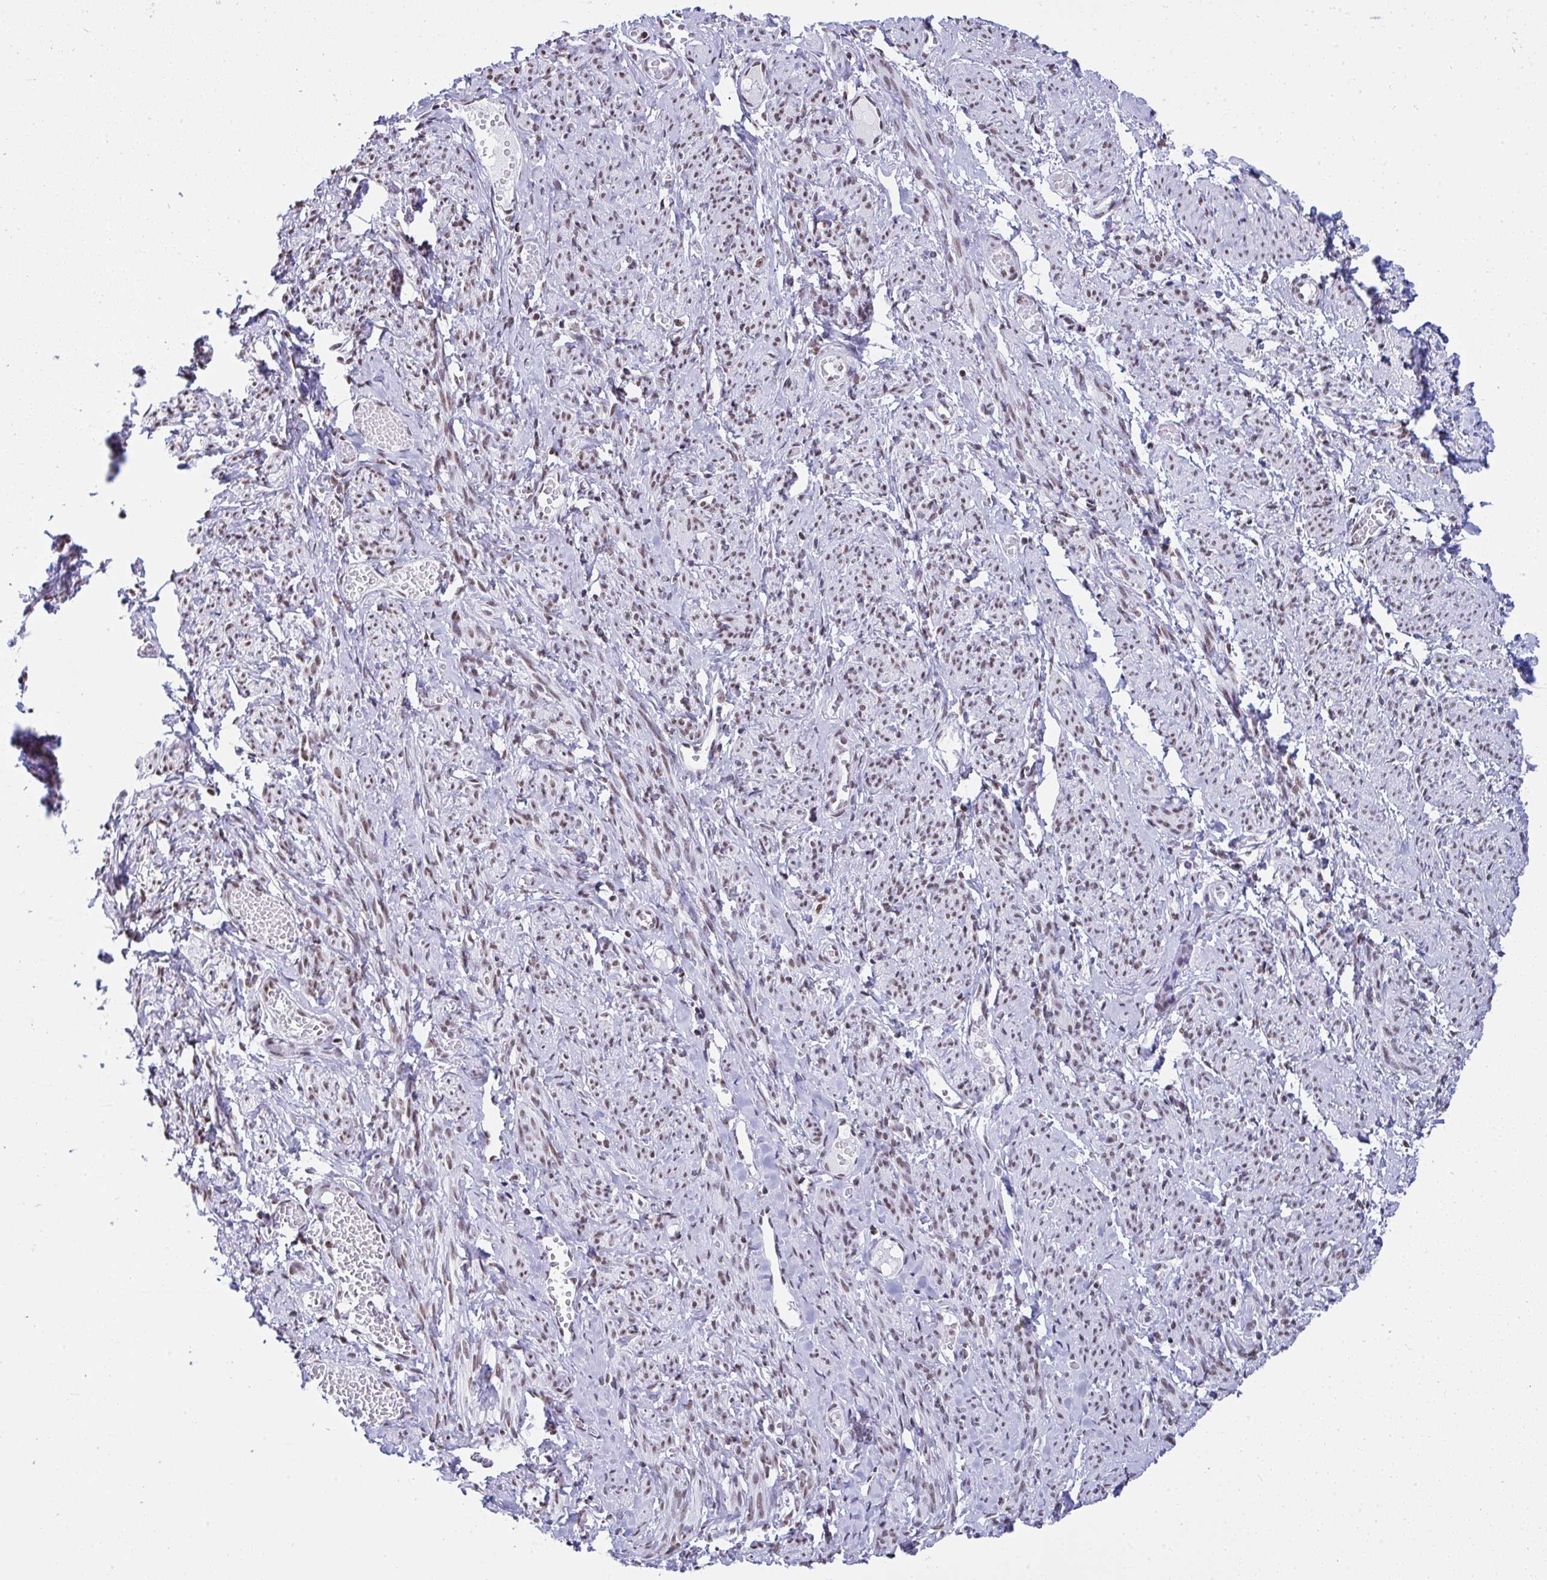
{"staining": {"intensity": "moderate", "quantity": "25%-75%", "location": "nuclear"}, "tissue": "smooth muscle", "cell_type": "Smooth muscle cells", "image_type": "normal", "snomed": [{"axis": "morphology", "description": "Normal tissue, NOS"}, {"axis": "topography", "description": "Smooth muscle"}], "caption": "Protein staining of unremarkable smooth muscle displays moderate nuclear staining in approximately 25%-75% of smooth muscle cells. (DAB (3,3'-diaminobenzidine) IHC with brightfield microscopy, high magnification).", "gene": "DDX52", "patient": {"sex": "female", "age": 65}}